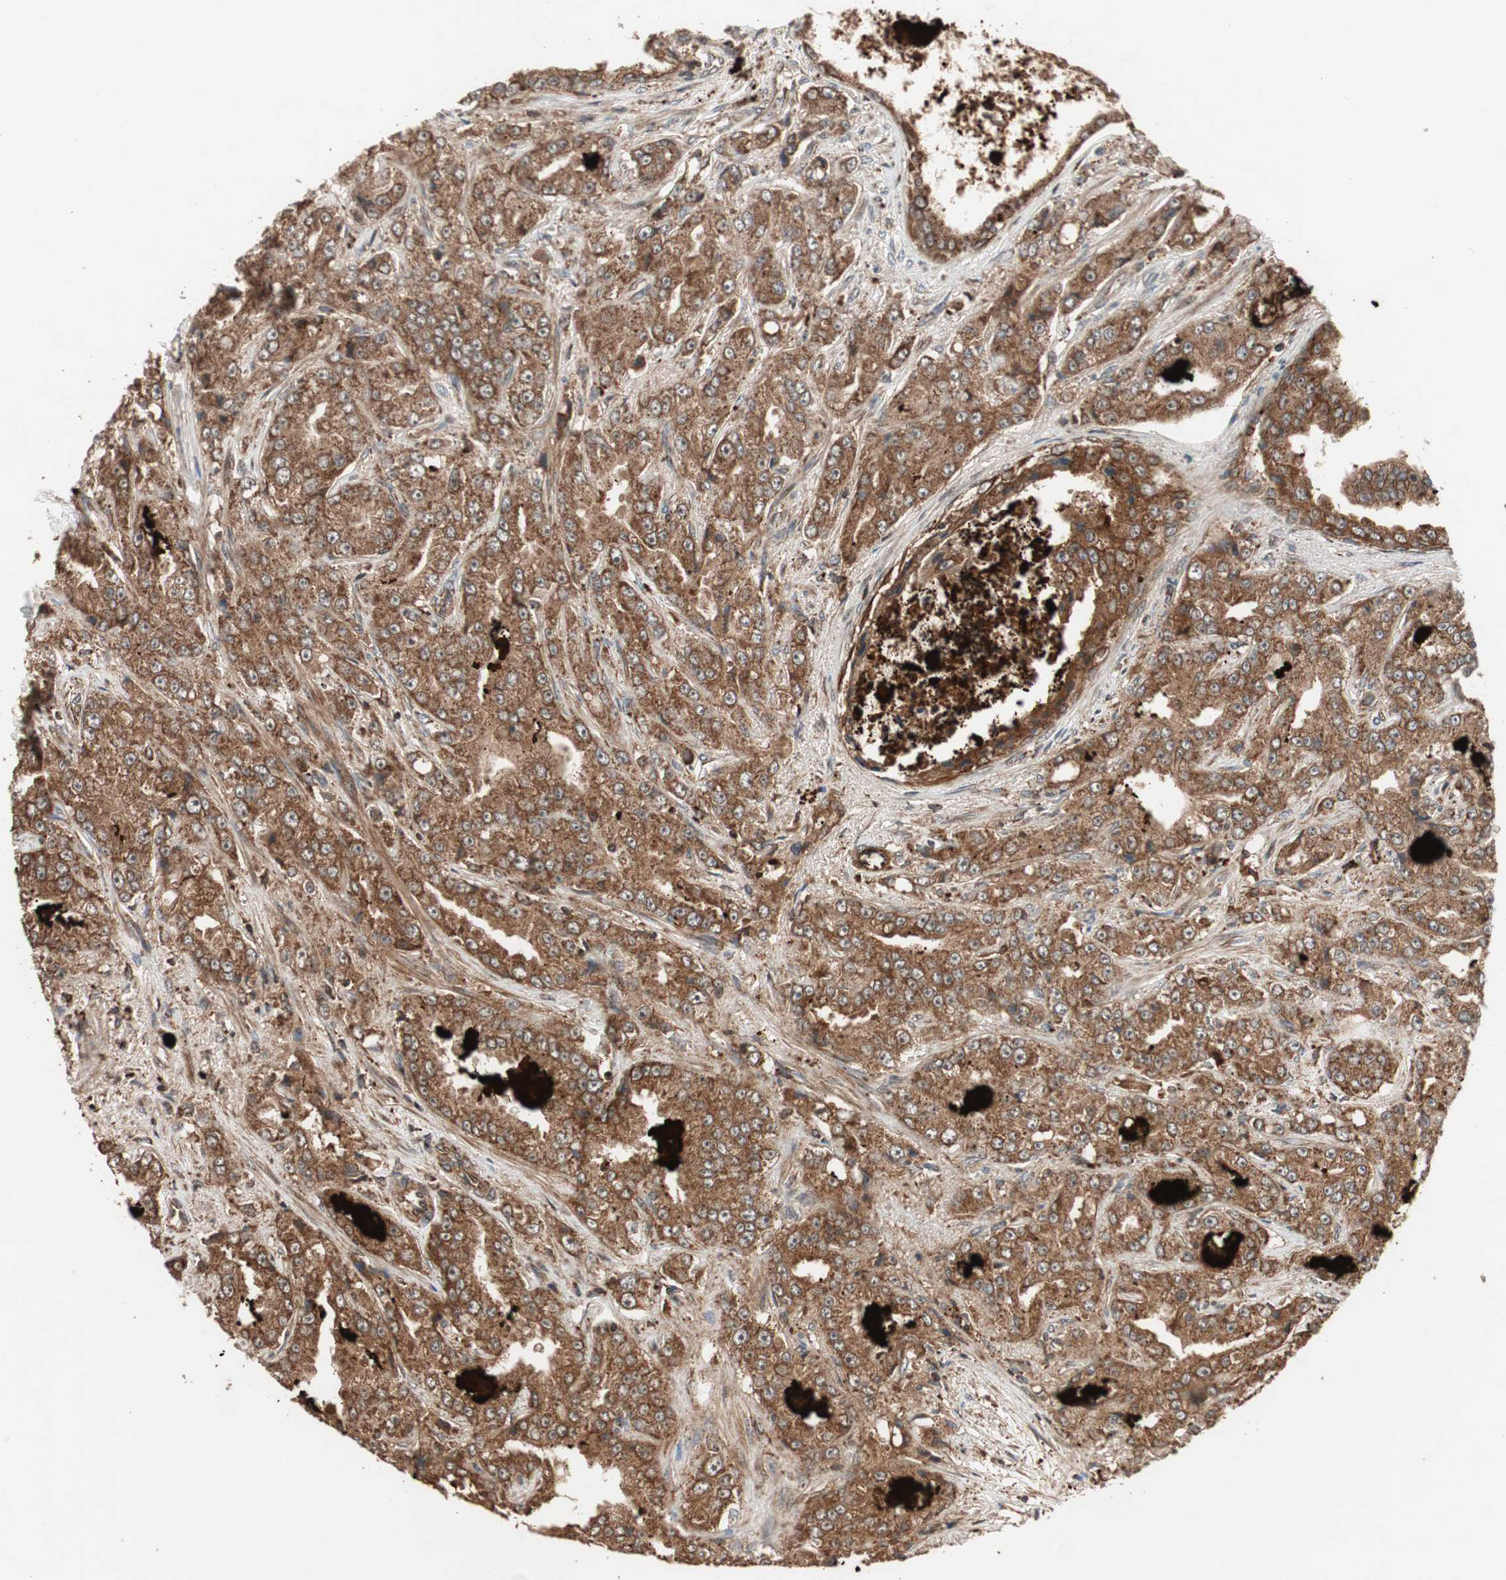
{"staining": {"intensity": "strong", "quantity": ">75%", "location": "cytoplasmic/membranous"}, "tissue": "prostate cancer", "cell_type": "Tumor cells", "image_type": "cancer", "snomed": [{"axis": "morphology", "description": "Adenocarcinoma, High grade"}, {"axis": "topography", "description": "Prostate"}], "caption": "Immunohistochemistry (DAB) staining of human high-grade adenocarcinoma (prostate) exhibits strong cytoplasmic/membranous protein staining in about >75% of tumor cells.", "gene": "RAB1A", "patient": {"sex": "male", "age": 73}}